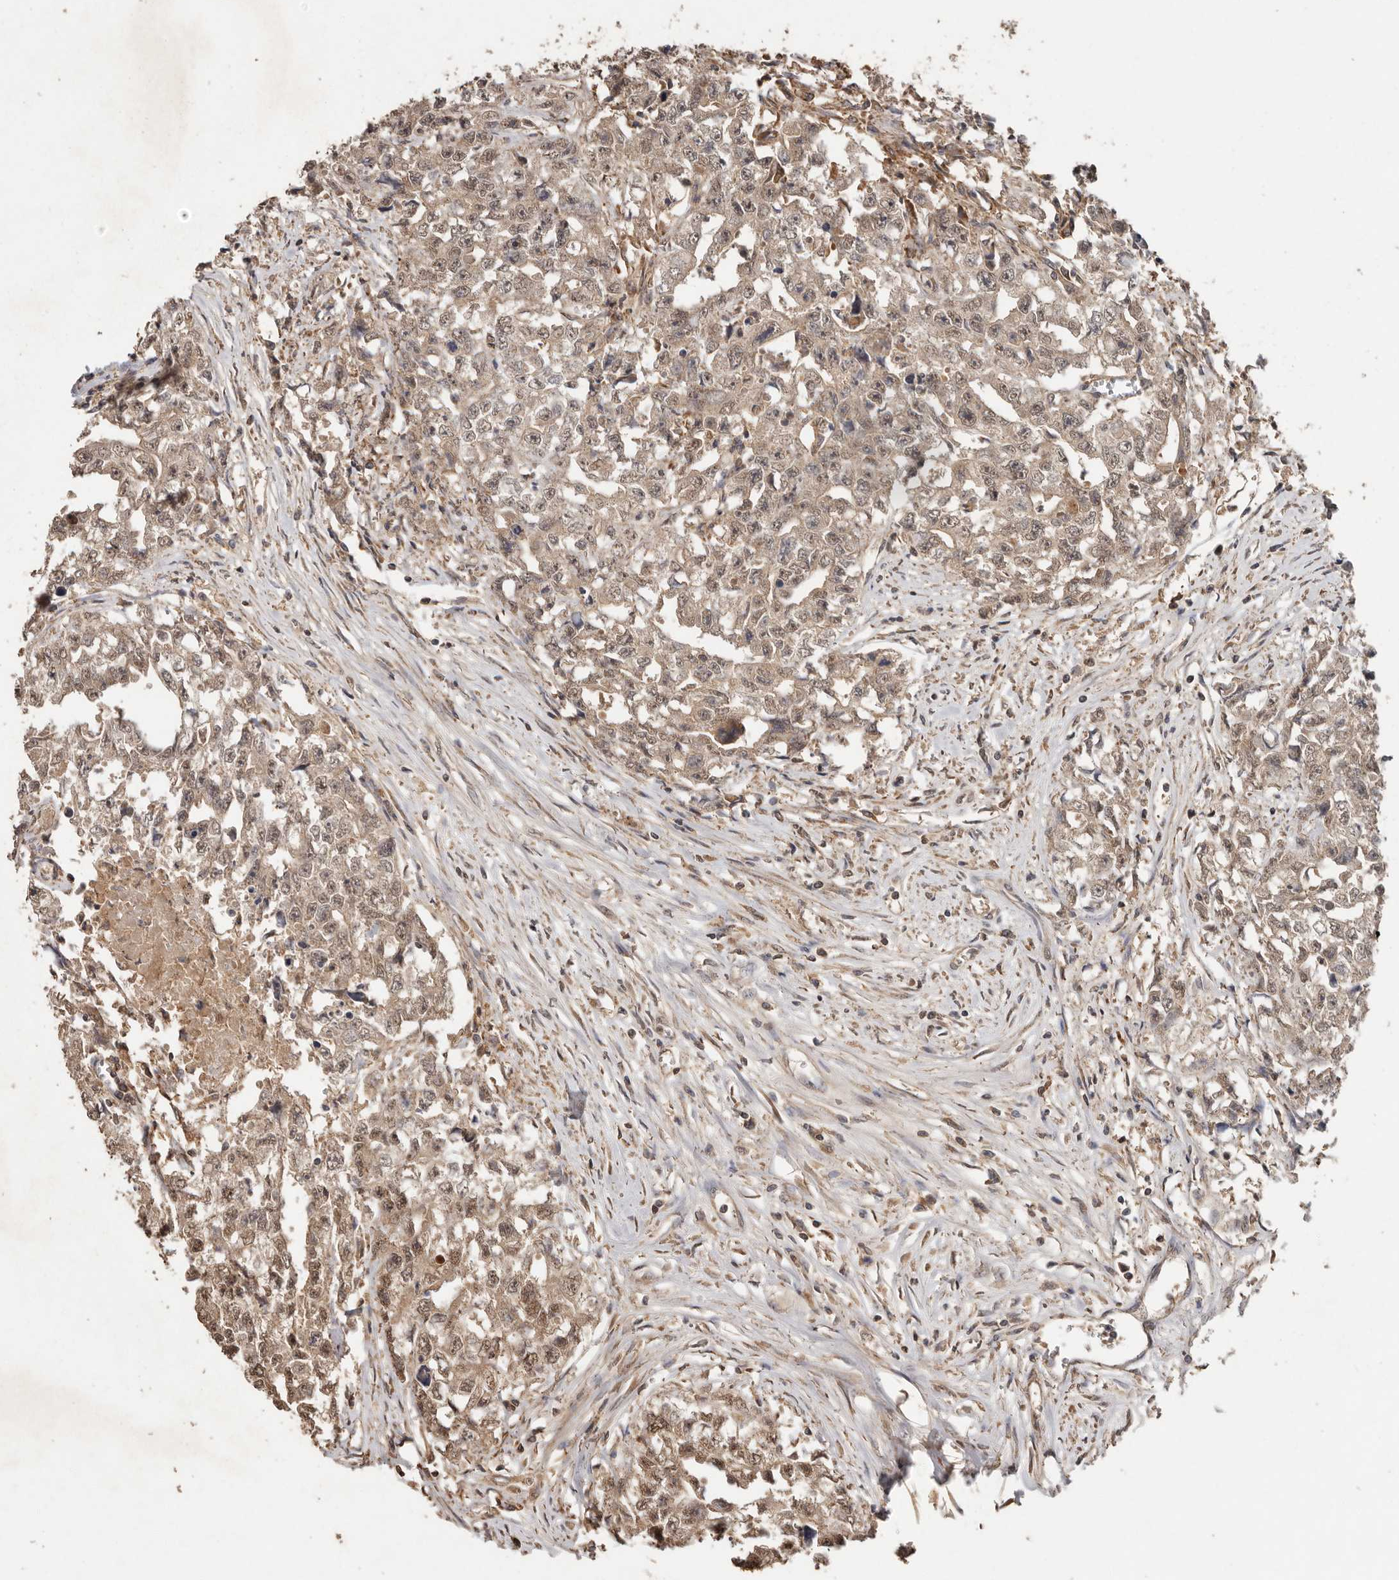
{"staining": {"intensity": "weak", "quantity": ">75%", "location": "cytoplasmic/membranous,nuclear"}, "tissue": "testis cancer", "cell_type": "Tumor cells", "image_type": "cancer", "snomed": [{"axis": "morphology", "description": "Seminoma, NOS"}, {"axis": "morphology", "description": "Carcinoma, Embryonal, NOS"}, {"axis": "topography", "description": "Testis"}], "caption": "Weak cytoplasmic/membranous and nuclear staining for a protein is identified in about >75% of tumor cells of testis embryonal carcinoma using IHC.", "gene": "RWDD1", "patient": {"sex": "male", "age": 43}}